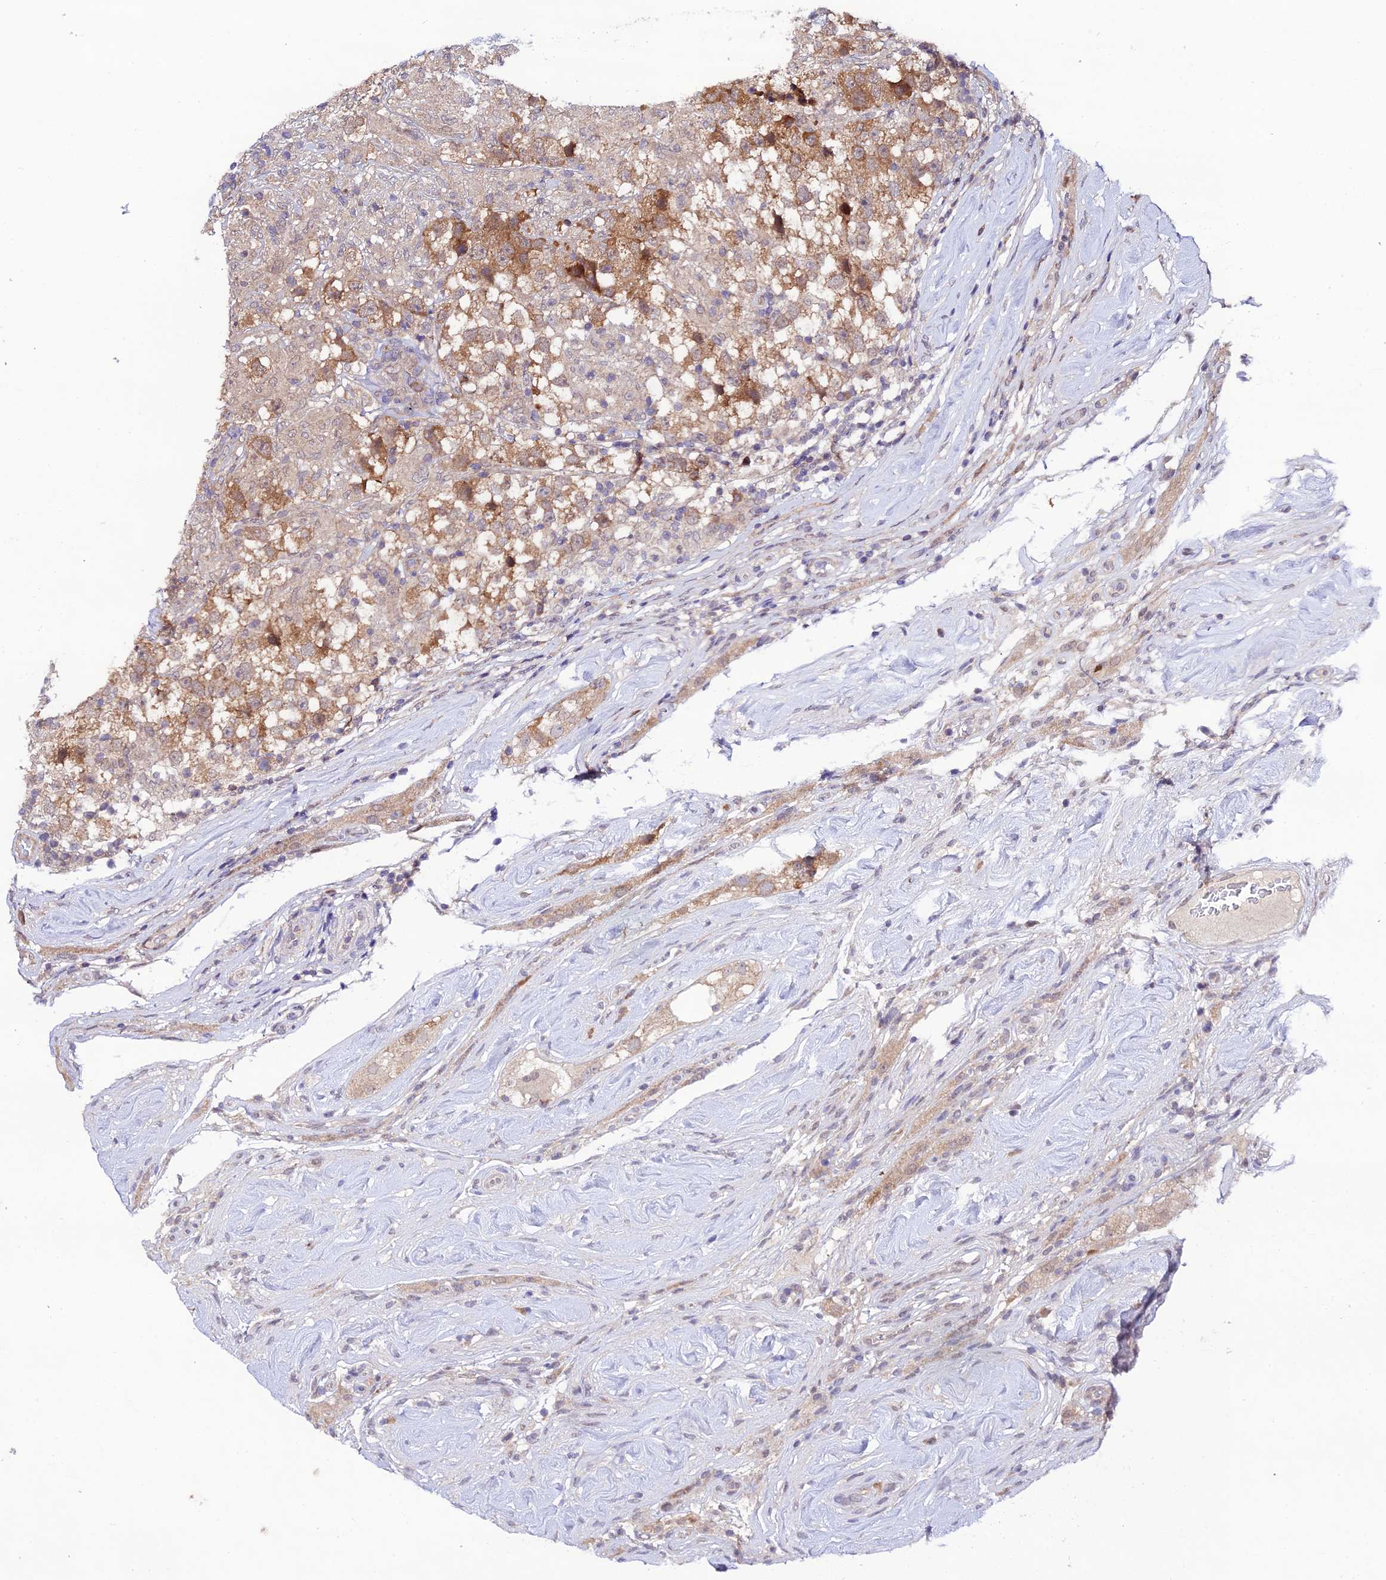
{"staining": {"intensity": "moderate", "quantity": "25%-75%", "location": "cytoplasmic/membranous"}, "tissue": "testis cancer", "cell_type": "Tumor cells", "image_type": "cancer", "snomed": [{"axis": "morphology", "description": "Seminoma, NOS"}, {"axis": "topography", "description": "Testis"}], "caption": "Testis cancer stained for a protein (brown) demonstrates moderate cytoplasmic/membranous positive positivity in approximately 25%-75% of tumor cells.", "gene": "TRIM40", "patient": {"sex": "male", "age": 46}}